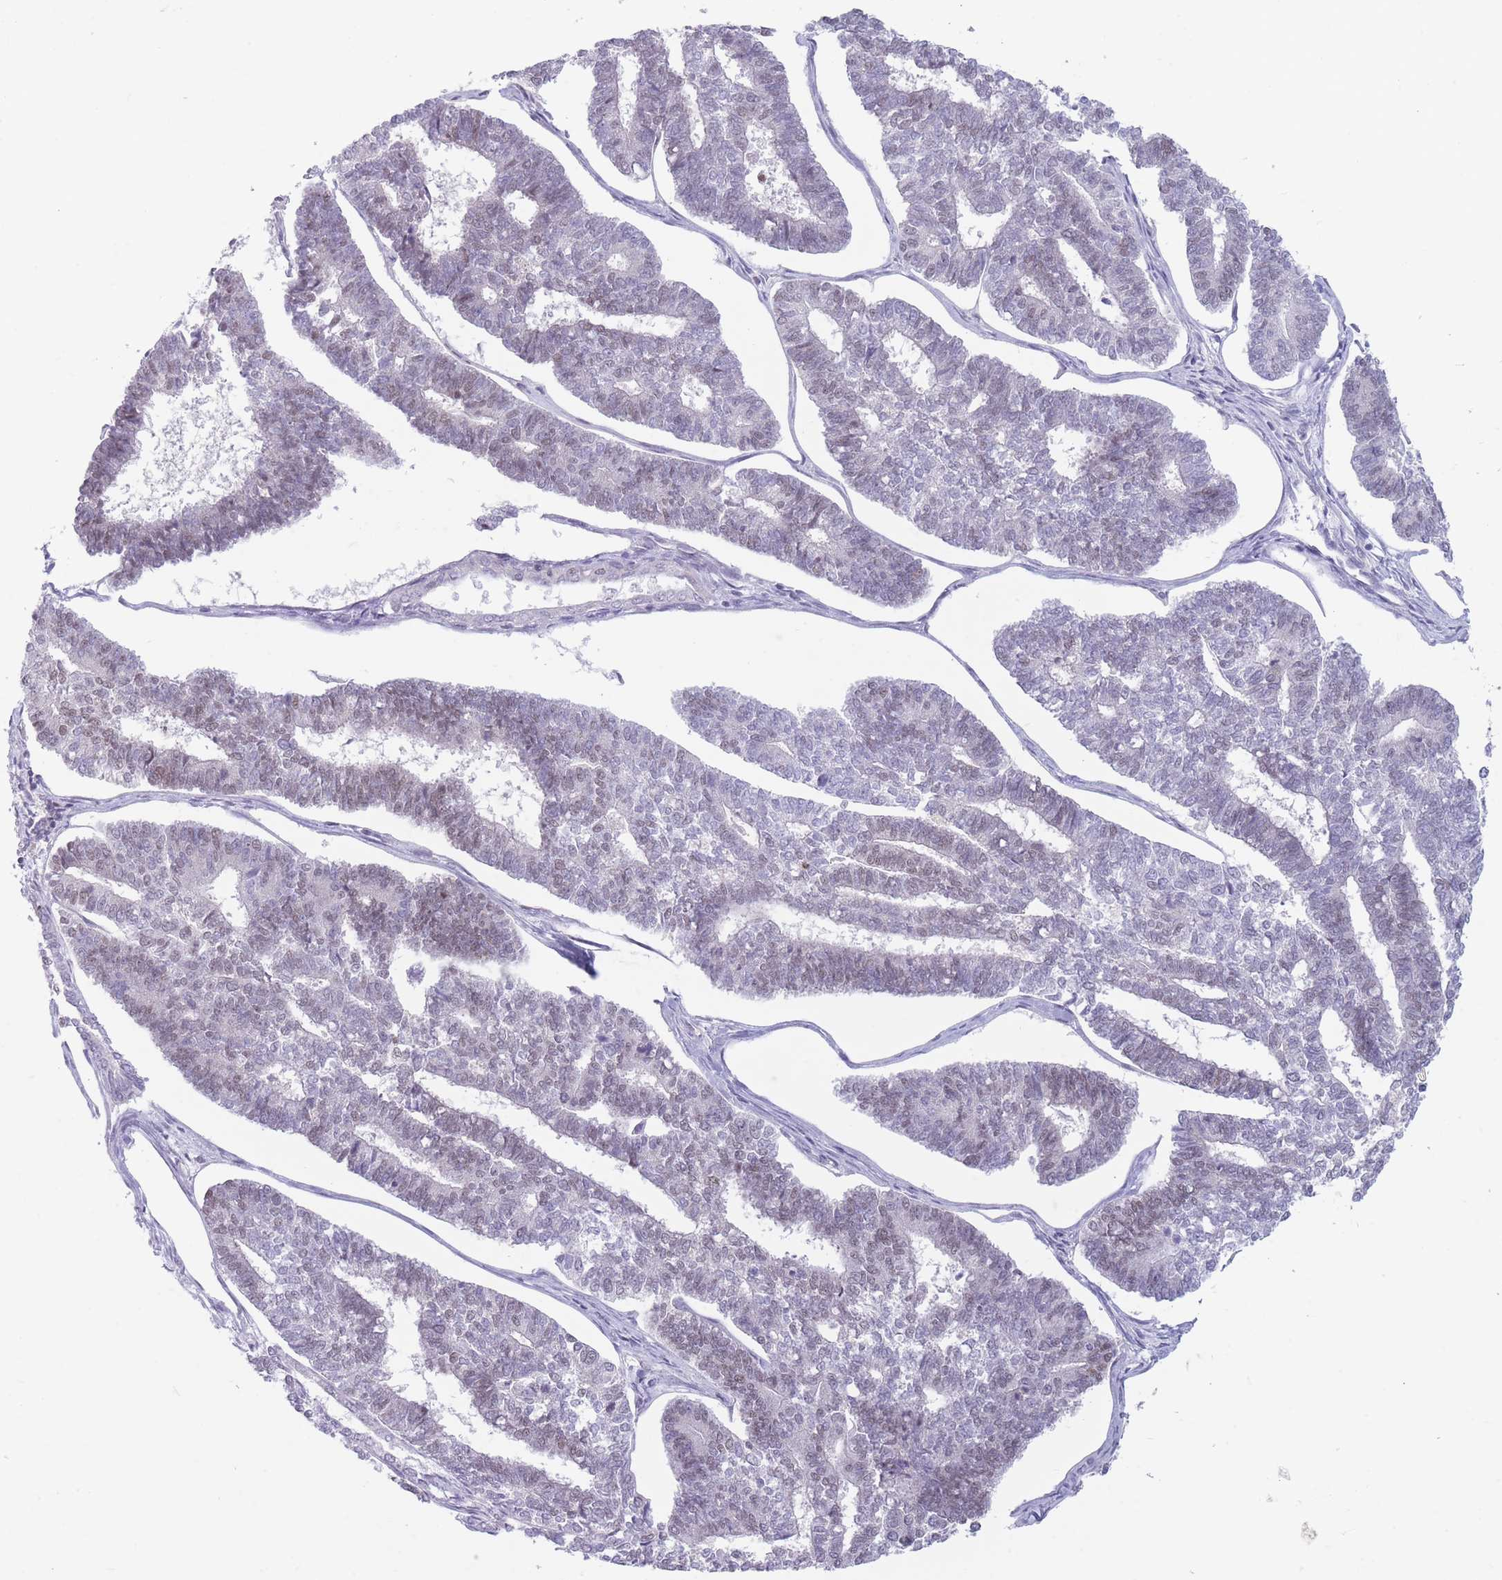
{"staining": {"intensity": "weak", "quantity": "25%-75%", "location": "nuclear"}, "tissue": "endometrial cancer", "cell_type": "Tumor cells", "image_type": "cancer", "snomed": [{"axis": "morphology", "description": "Adenocarcinoma, NOS"}, {"axis": "topography", "description": "Endometrium"}], "caption": "Protein staining demonstrates weak nuclear positivity in about 25%-75% of tumor cells in endometrial cancer.", "gene": "ARID3B", "patient": {"sex": "female", "age": 70}}